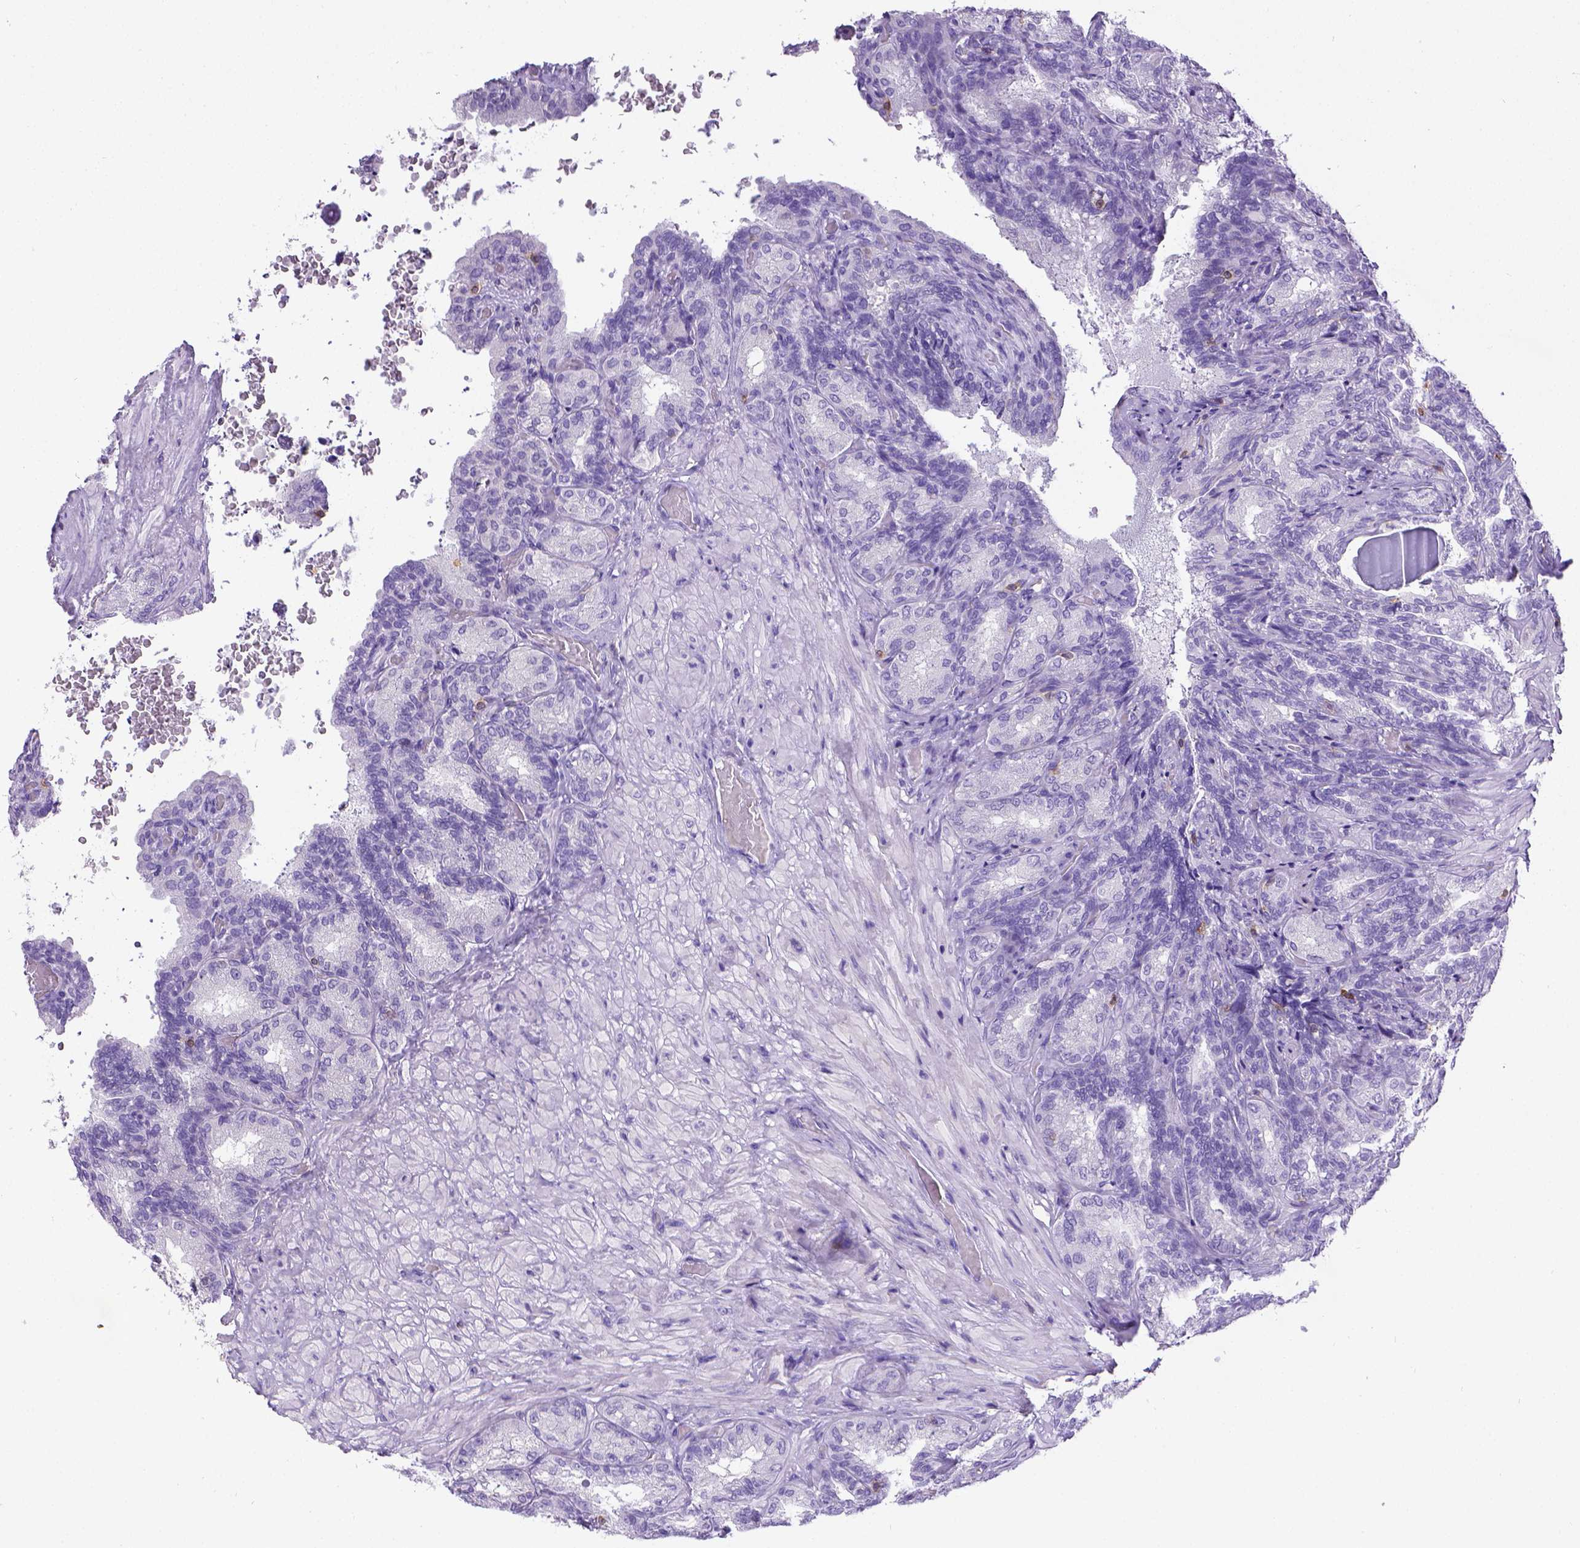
{"staining": {"intensity": "negative", "quantity": "none", "location": "none"}, "tissue": "seminal vesicle", "cell_type": "Glandular cells", "image_type": "normal", "snomed": [{"axis": "morphology", "description": "Normal tissue, NOS"}, {"axis": "topography", "description": "Seminal veicle"}], "caption": "Immunohistochemical staining of benign human seminal vesicle demonstrates no significant positivity in glandular cells.", "gene": "CD3E", "patient": {"sex": "male", "age": 68}}